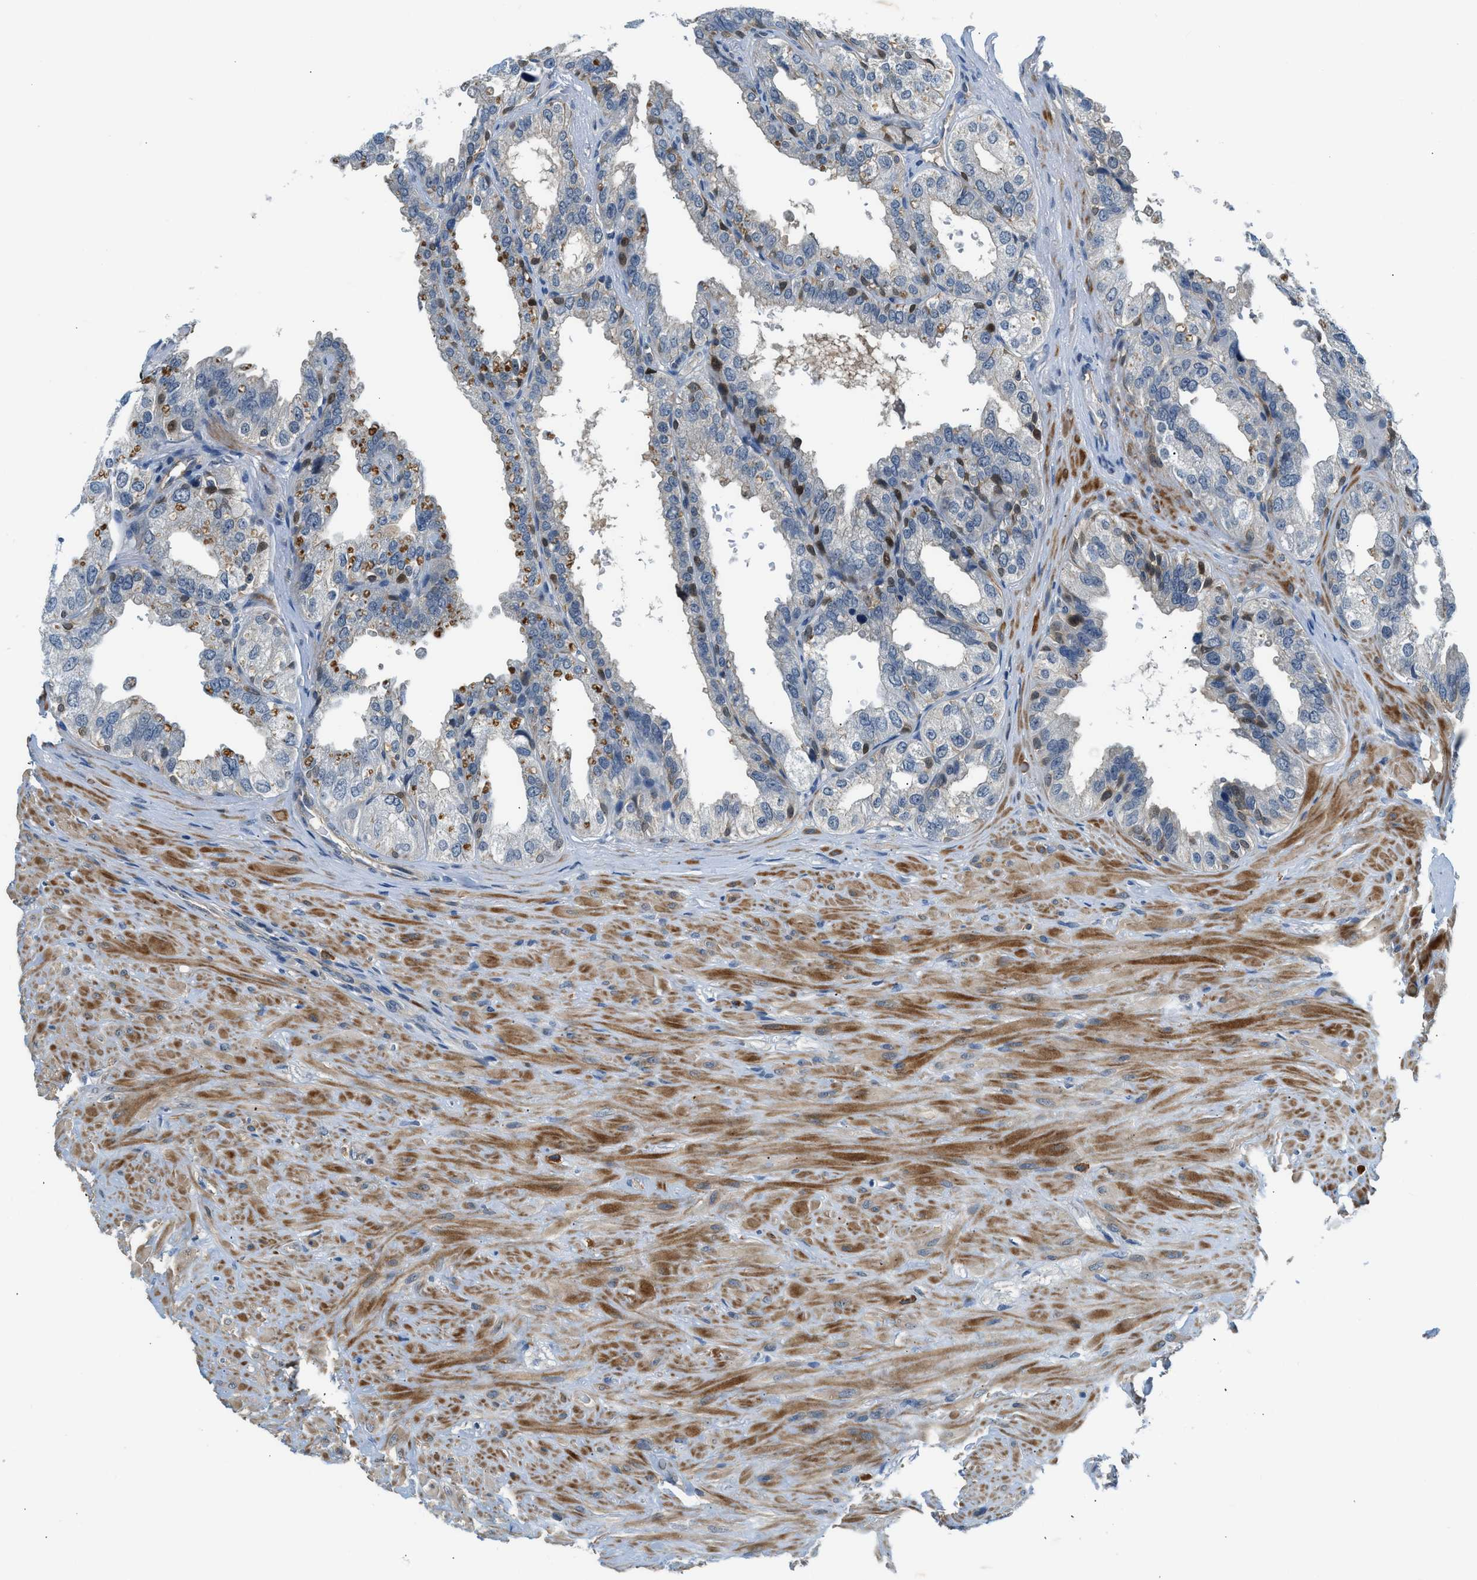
{"staining": {"intensity": "moderate", "quantity": "25%-75%", "location": "cytoplasmic/membranous"}, "tissue": "seminal vesicle", "cell_type": "Glandular cells", "image_type": "normal", "snomed": [{"axis": "morphology", "description": "Normal tissue, NOS"}, {"axis": "topography", "description": "Seminal veicle"}], "caption": "IHC (DAB (3,3'-diaminobenzidine)) staining of normal seminal vesicle exhibits moderate cytoplasmic/membranous protein positivity in about 25%-75% of glandular cells. (DAB IHC, brown staining for protein, blue staining for nuclei).", "gene": "CBLB", "patient": {"sex": "male", "age": 68}}